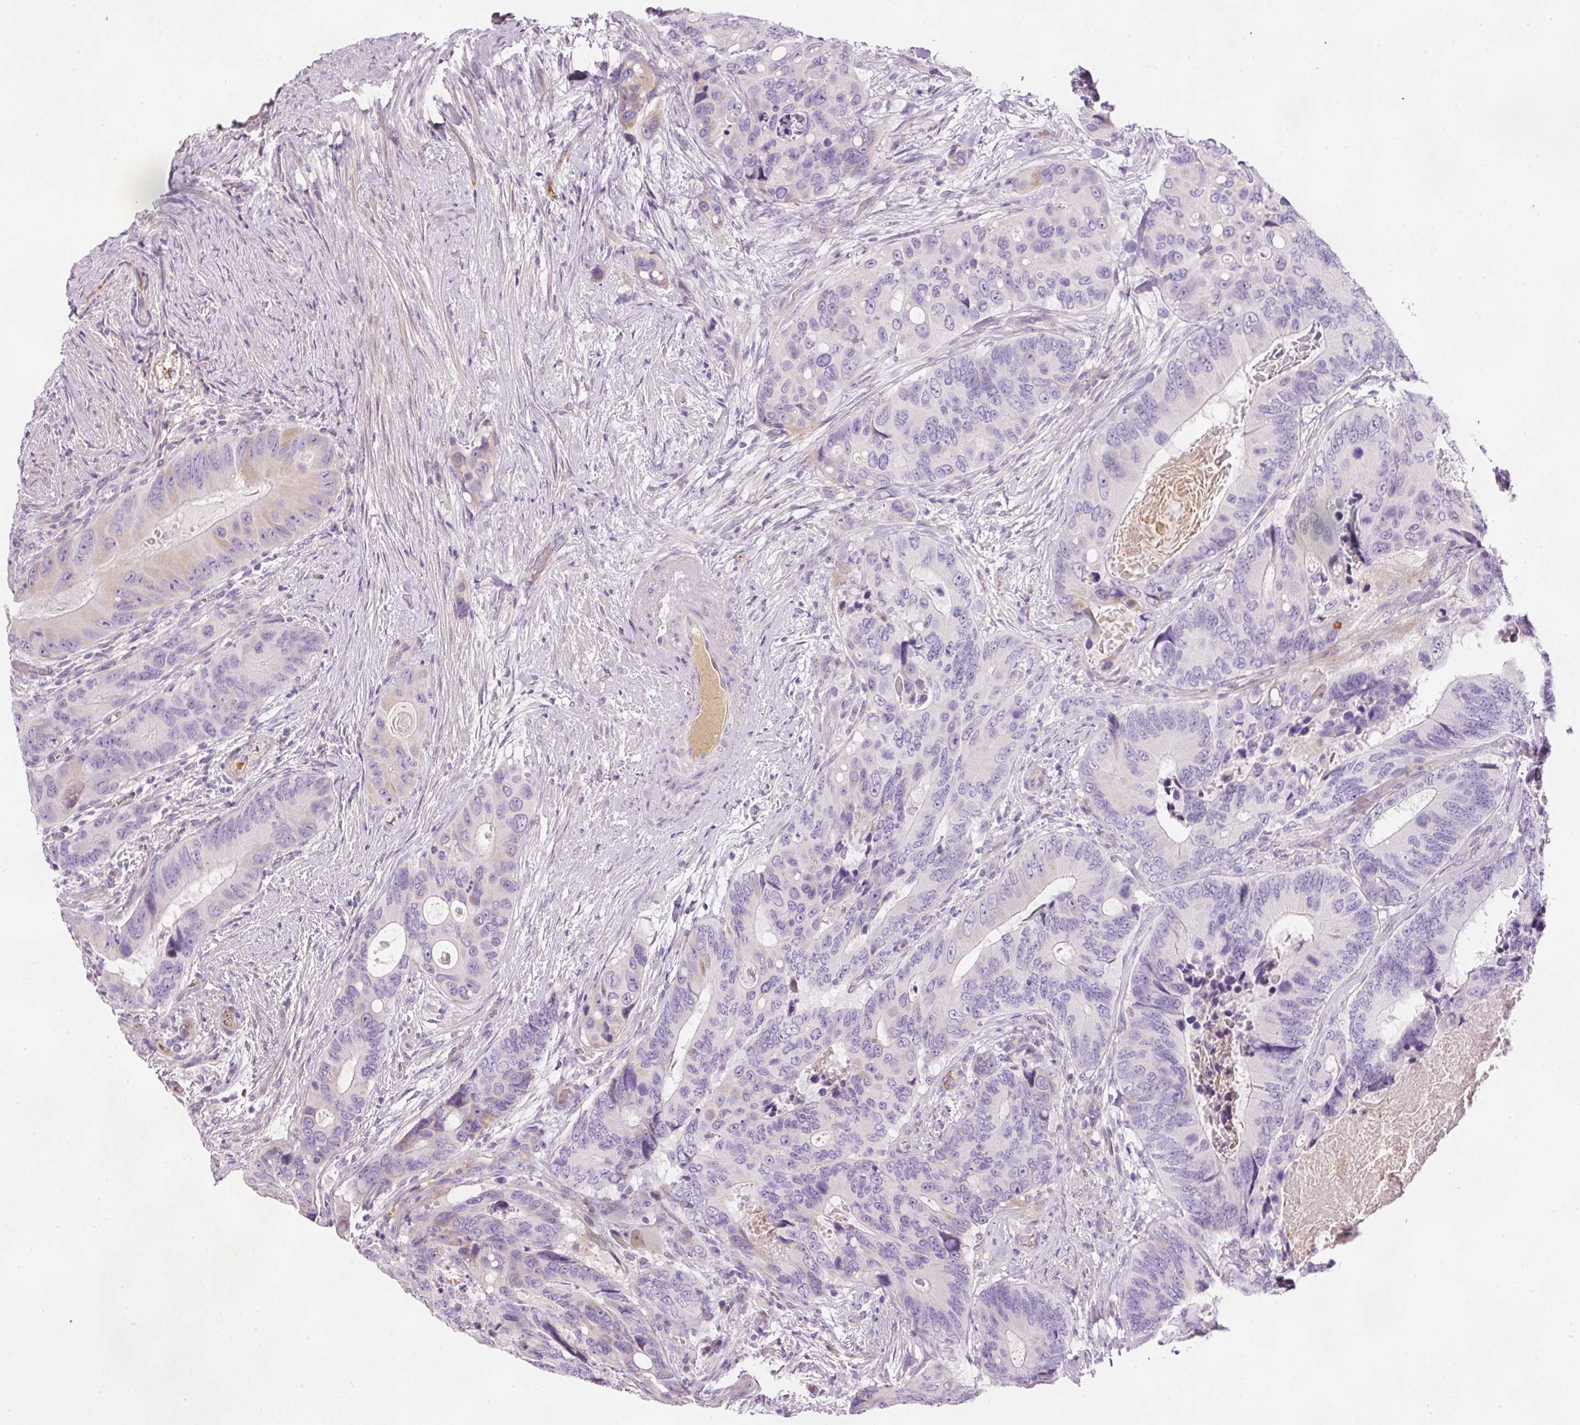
{"staining": {"intensity": "negative", "quantity": "none", "location": "none"}, "tissue": "colorectal cancer", "cell_type": "Tumor cells", "image_type": "cancer", "snomed": [{"axis": "morphology", "description": "Adenocarcinoma, NOS"}, {"axis": "topography", "description": "Colon"}], "caption": "The IHC image has no significant expression in tumor cells of colorectal cancer (adenocarcinoma) tissue.", "gene": "KPNA5", "patient": {"sex": "male", "age": 84}}